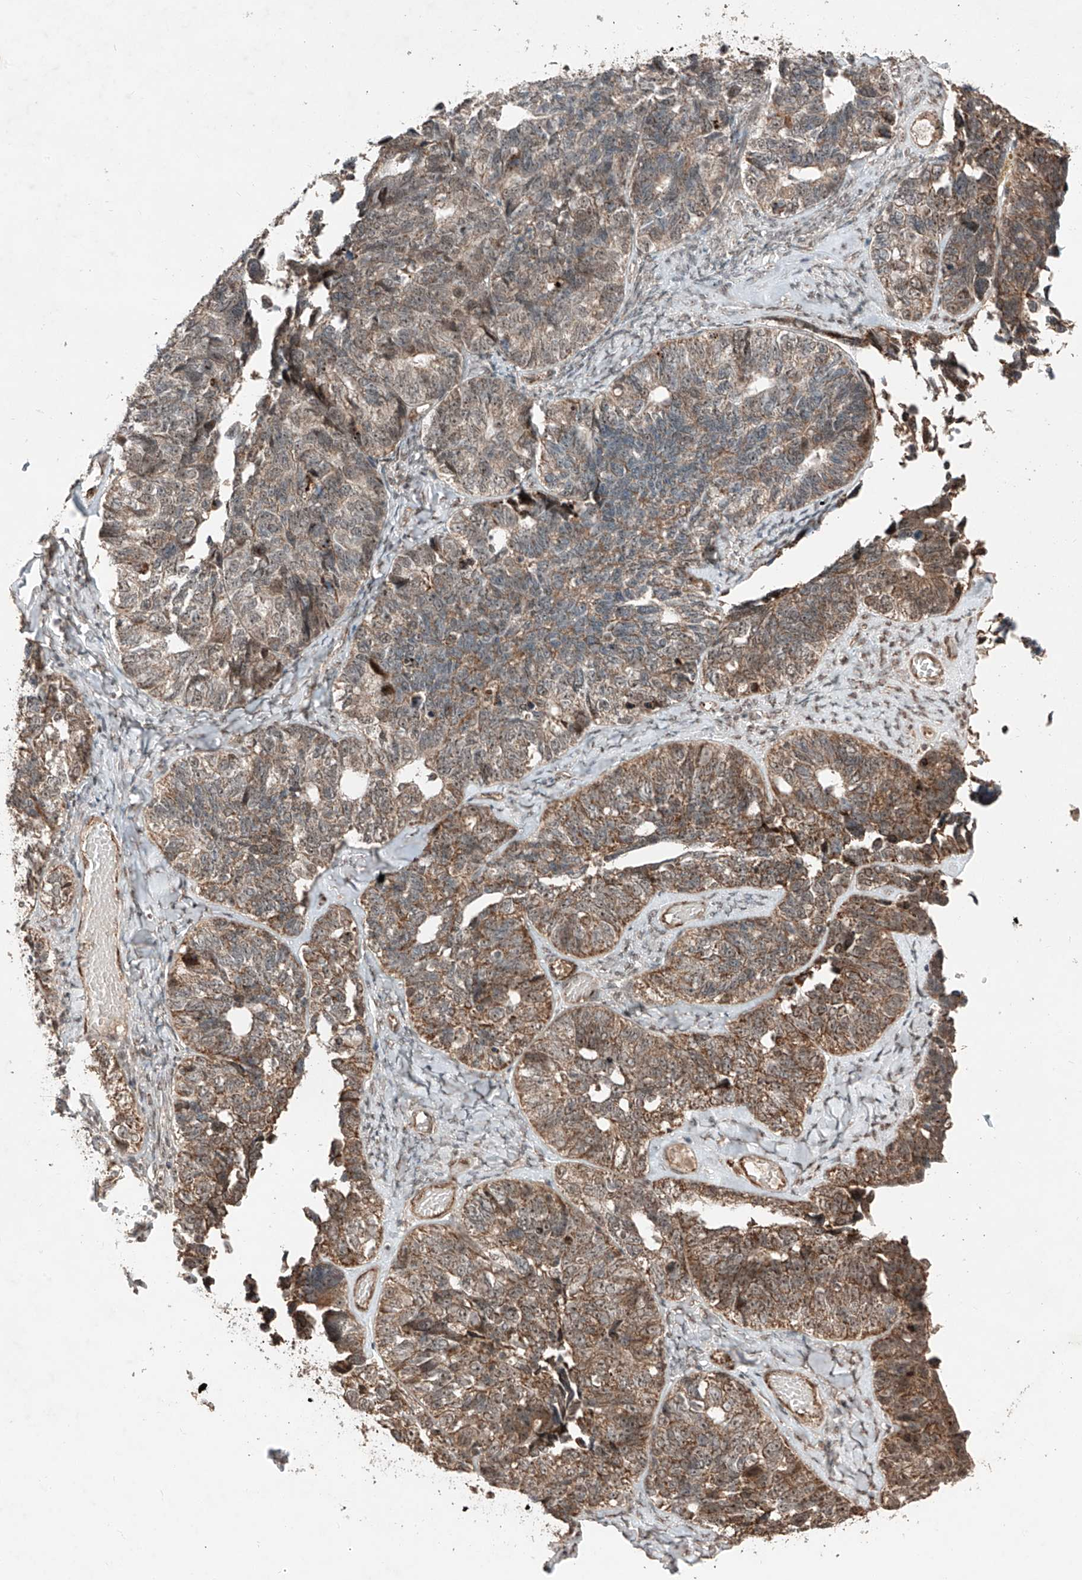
{"staining": {"intensity": "moderate", "quantity": ">75%", "location": "cytoplasmic/membranous"}, "tissue": "ovarian cancer", "cell_type": "Tumor cells", "image_type": "cancer", "snomed": [{"axis": "morphology", "description": "Cystadenocarcinoma, serous, NOS"}, {"axis": "topography", "description": "Ovary"}], "caption": "Protein expression by immunohistochemistry (IHC) reveals moderate cytoplasmic/membranous expression in approximately >75% of tumor cells in ovarian cancer.", "gene": "ZNF620", "patient": {"sex": "female", "age": 79}}